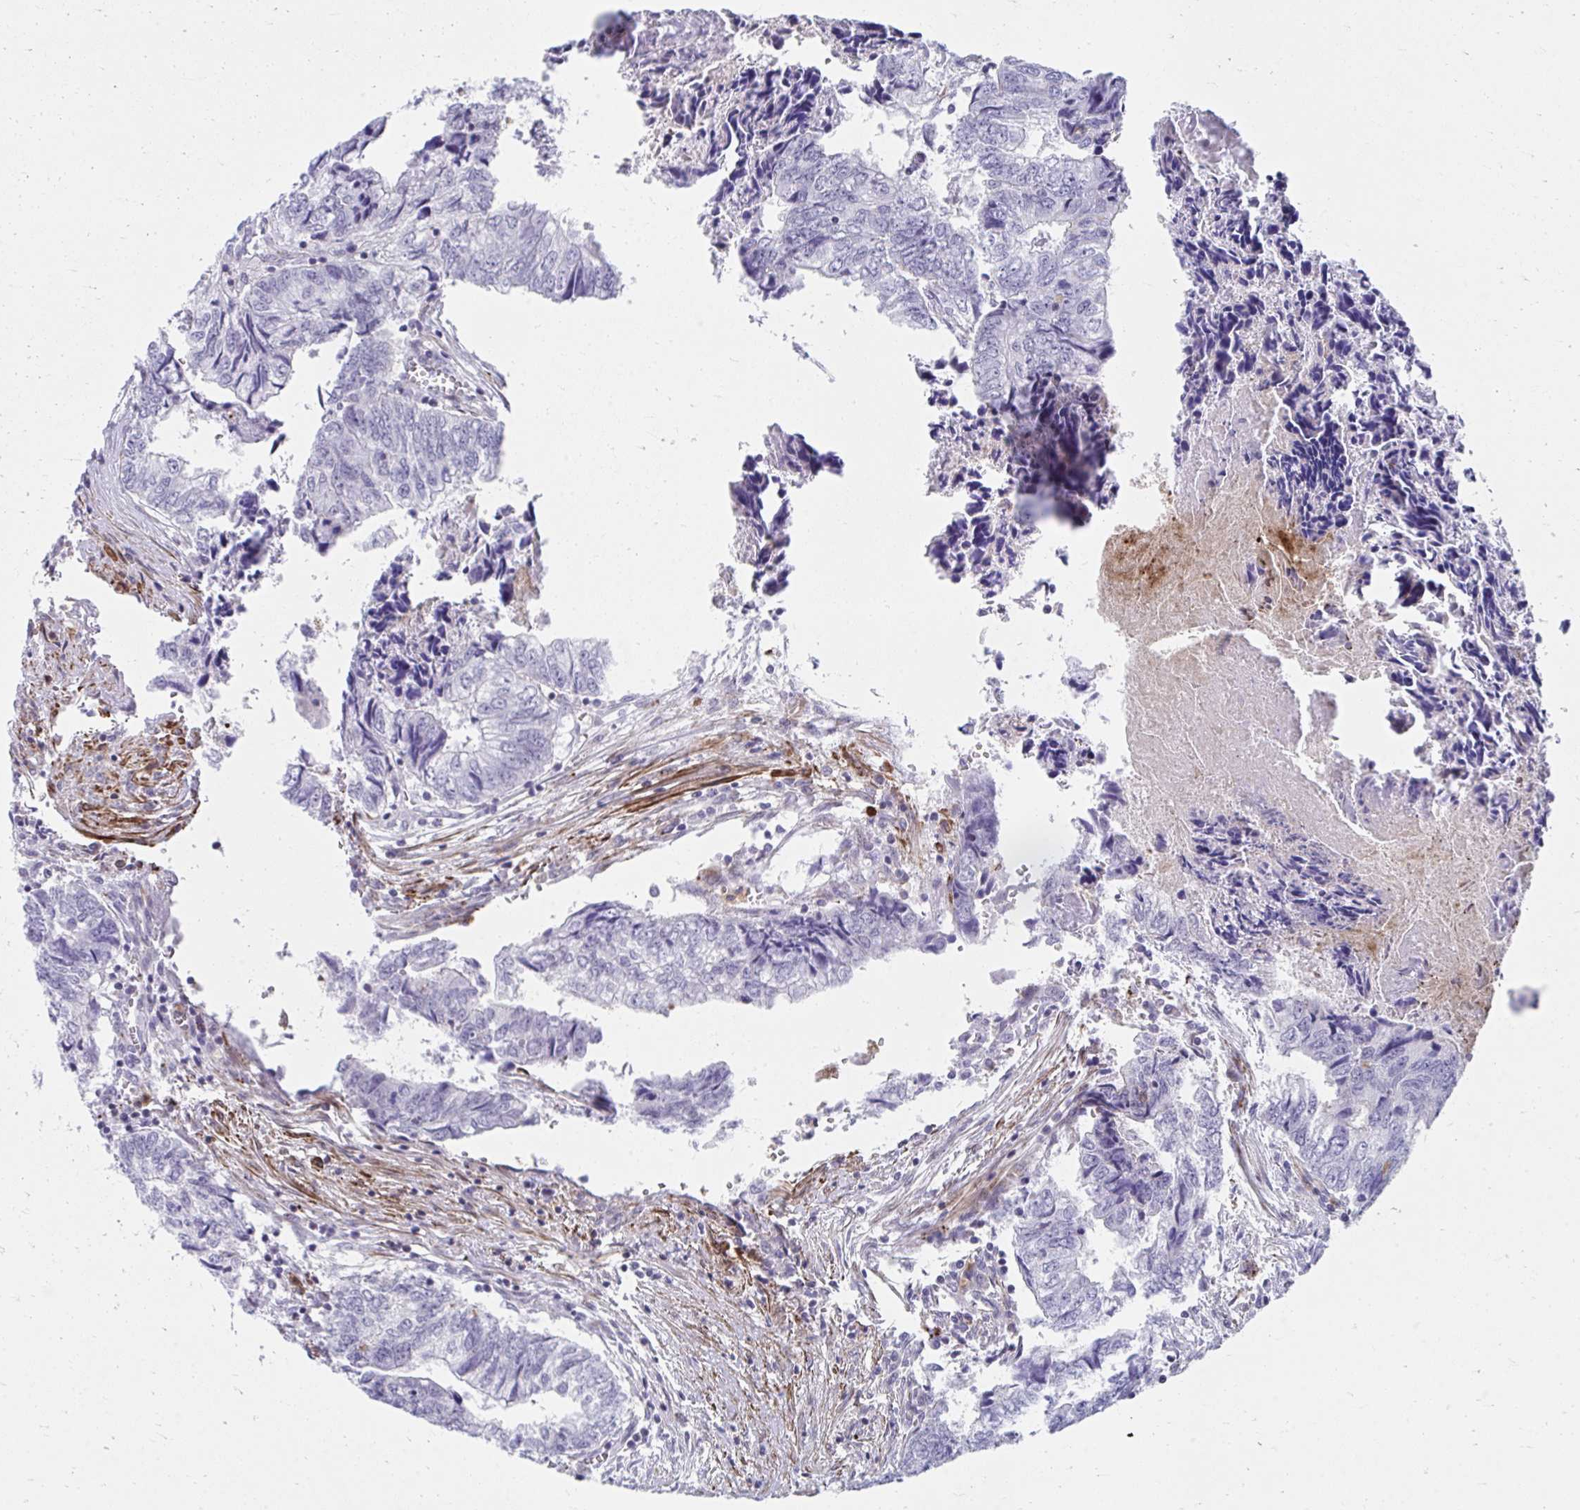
{"staining": {"intensity": "negative", "quantity": "none", "location": "none"}, "tissue": "colorectal cancer", "cell_type": "Tumor cells", "image_type": "cancer", "snomed": [{"axis": "morphology", "description": "Adenocarcinoma, NOS"}, {"axis": "topography", "description": "Colon"}], "caption": "A photomicrograph of colorectal cancer stained for a protein exhibits no brown staining in tumor cells. Brightfield microscopy of immunohistochemistry (IHC) stained with DAB (brown) and hematoxylin (blue), captured at high magnification.", "gene": "CSTB", "patient": {"sex": "male", "age": 86}}